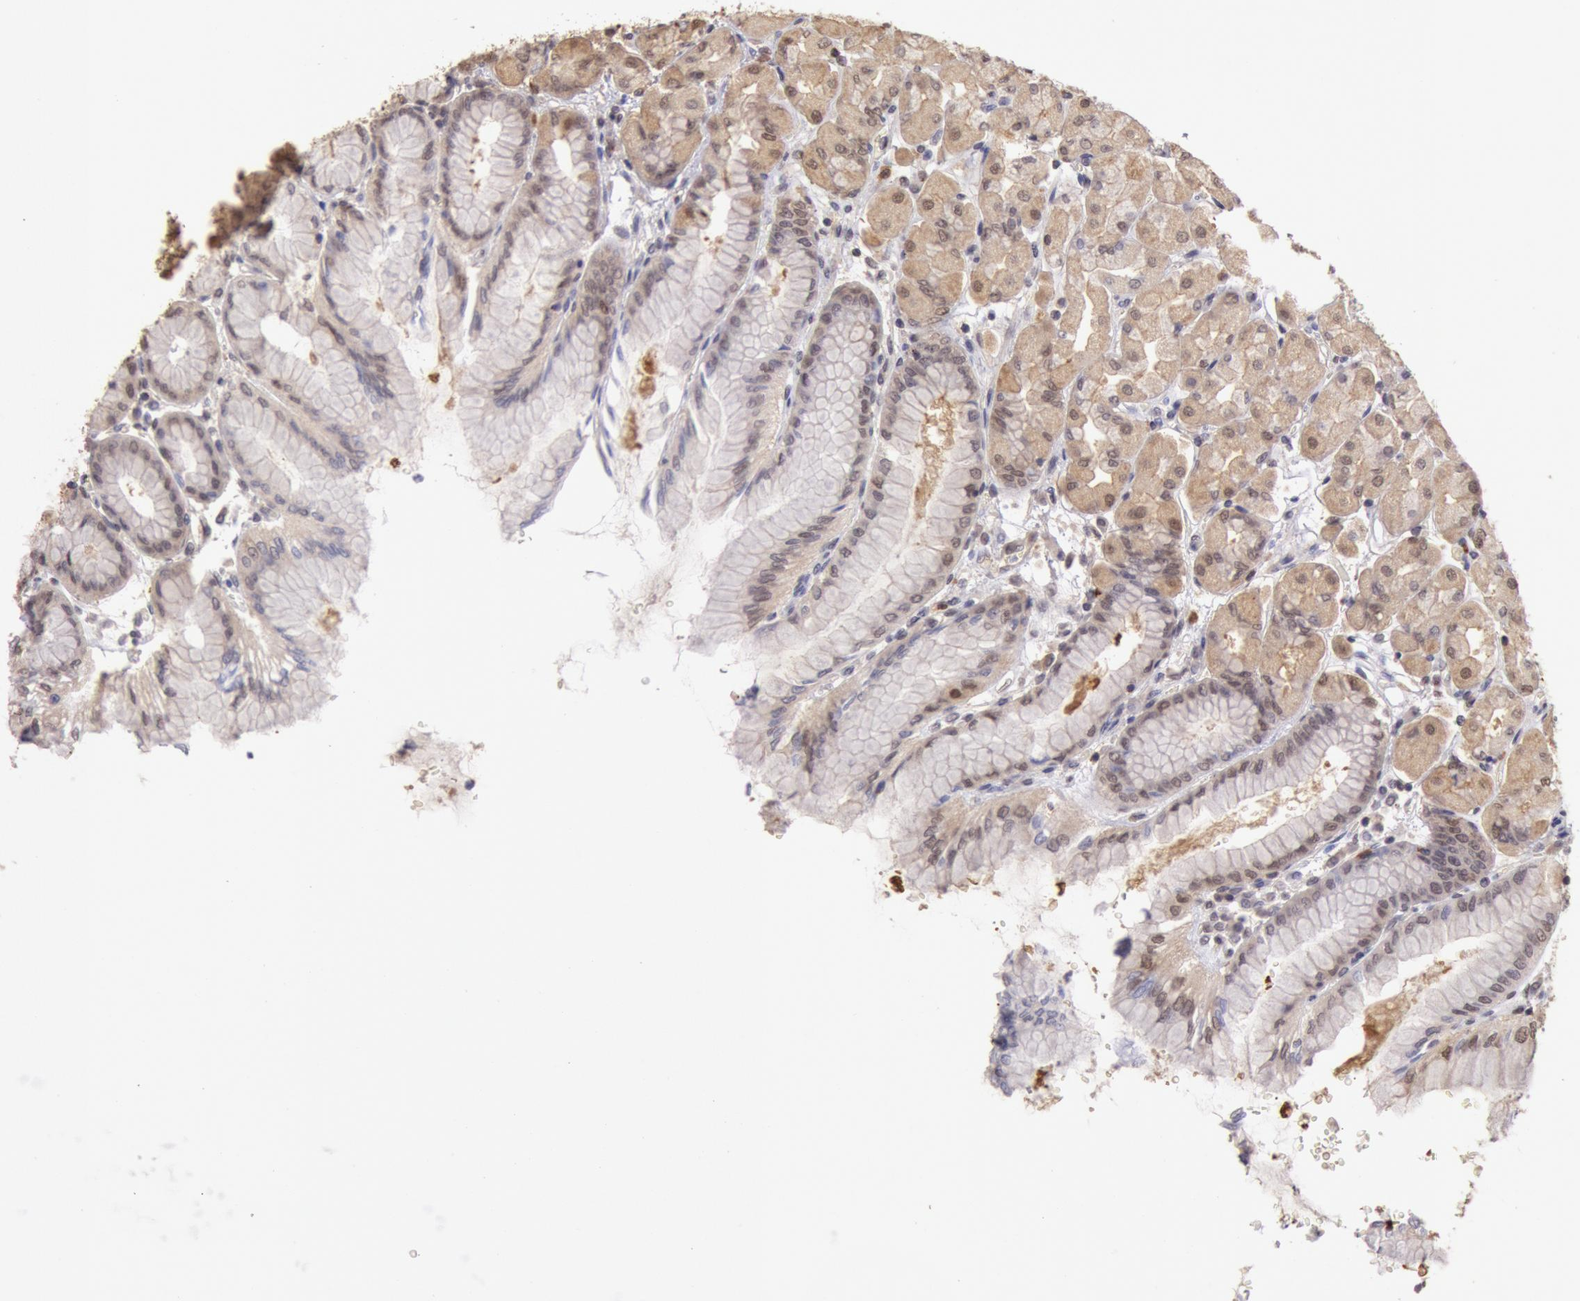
{"staining": {"intensity": "weak", "quantity": "25%-75%", "location": "cytoplasmic/membranous,nuclear"}, "tissue": "stomach", "cell_type": "Glandular cells", "image_type": "normal", "snomed": [{"axis": "morphology", "description": "Normal tissue, NOS"}, {"axis": "topography", "description": "Stomach, upper"}], "caption": "Weak cytoplasmic/membranous,nuclear protein expression is appreciated in about 25%-75% of glandular cells in stomach.", "gene": "SOD1", "patient": {"sex": "female", "age": 56}}